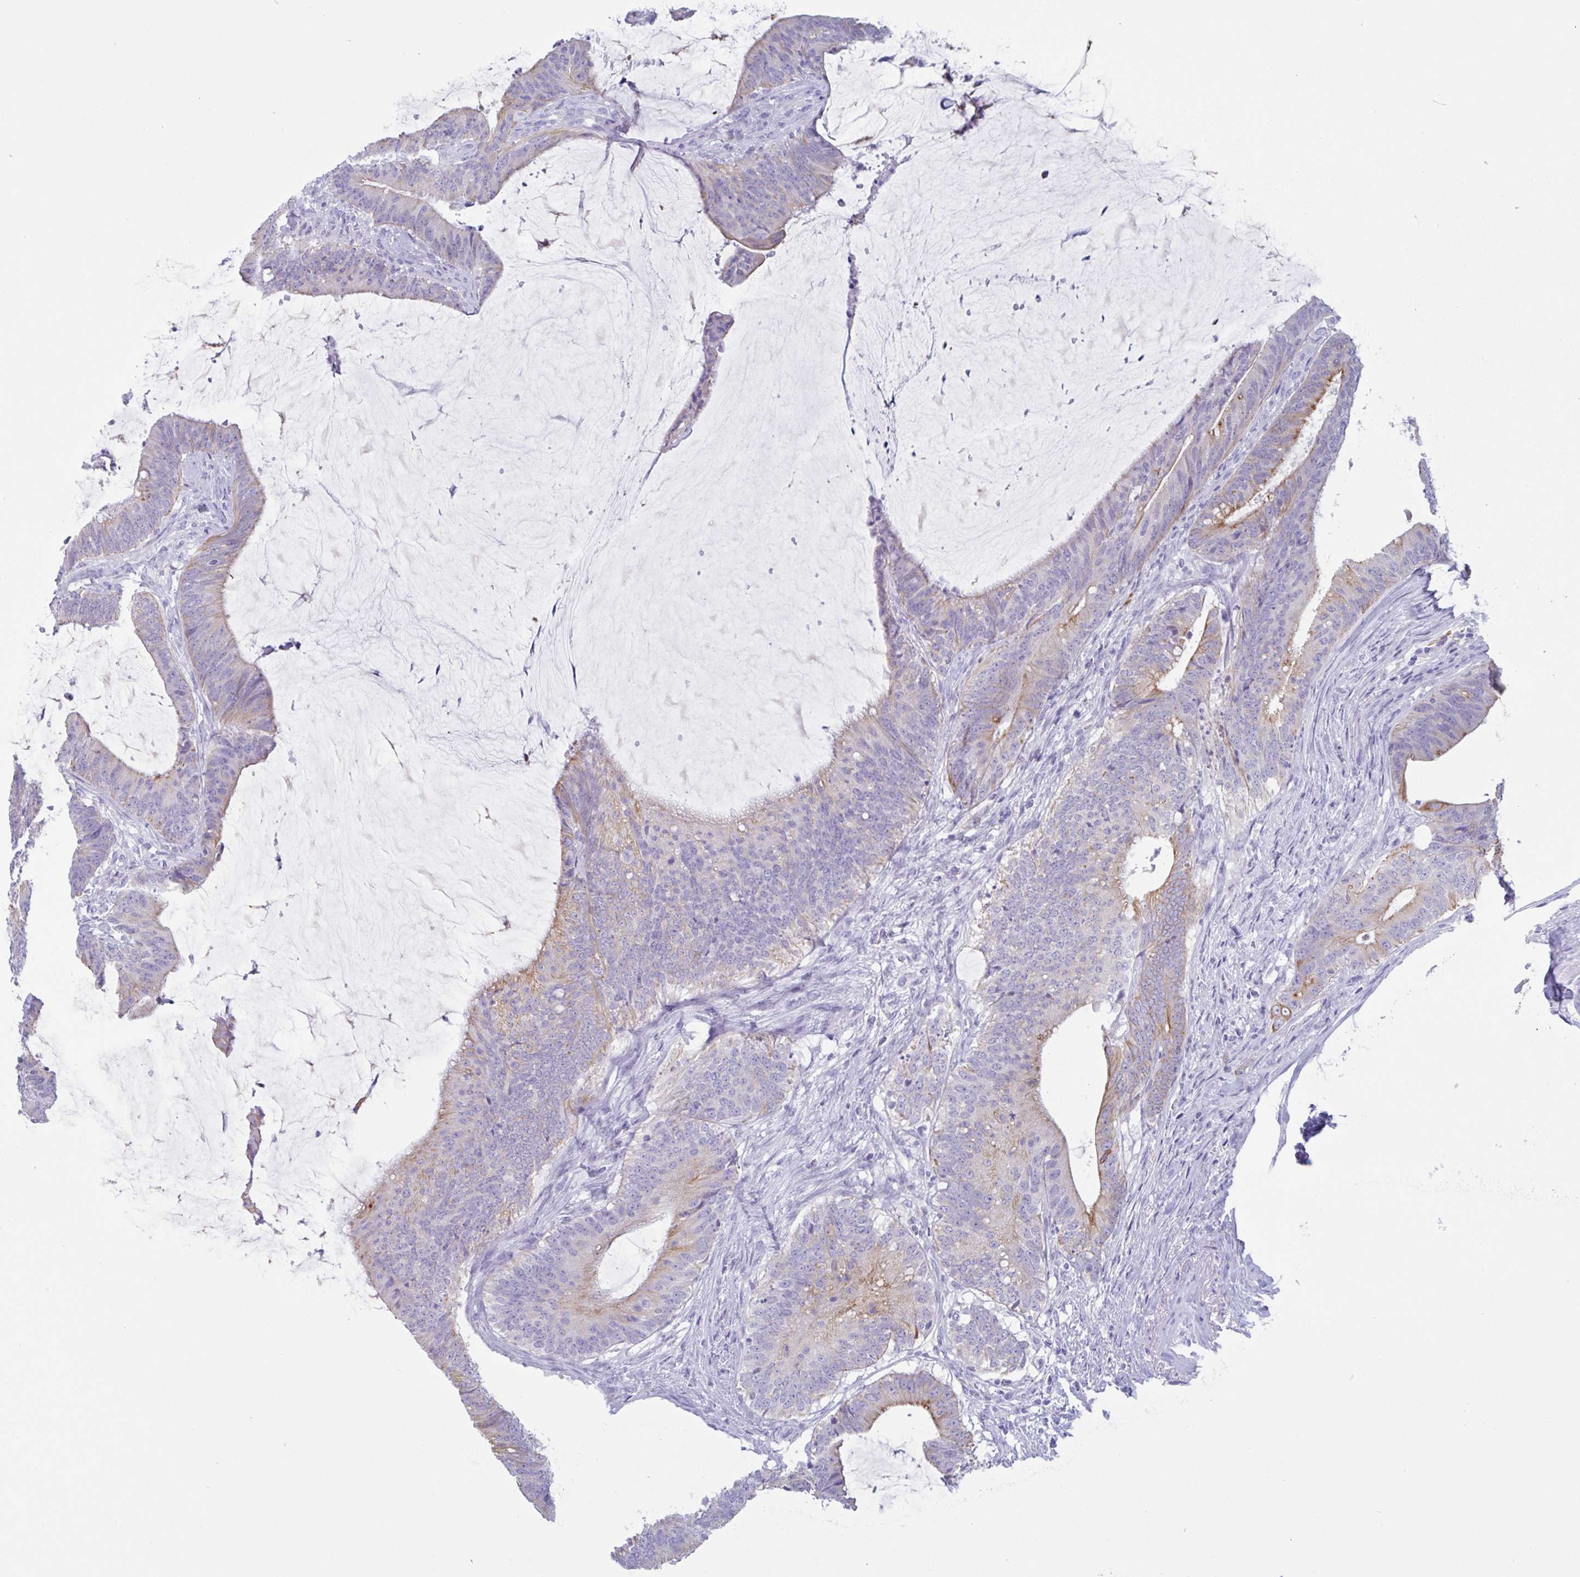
{"staining": {"intensity": "moderate", "quantity": "<25%", "location": "cytoplasmic/membranous"}, "tissue": "colorectal cancer", "cell_type": "Tumor cells", "image_type": "cancer", "snomed": [{"axis": "morphology", "description": "Adenocarcinoma, NOS"}, {"axis": "topography", "description": "Colon"}], "caption": "Protein staining of colorectal cancer tissue exhibits moderate cytoplasmic/membranous staining in approximately <25% of tumor cells. Immunohistochemistry (ihc) stains the protein in brown and the nuclei are stained blue.", "gene": "DTWD2", "patient": {"sex": "female", "age": 43}}